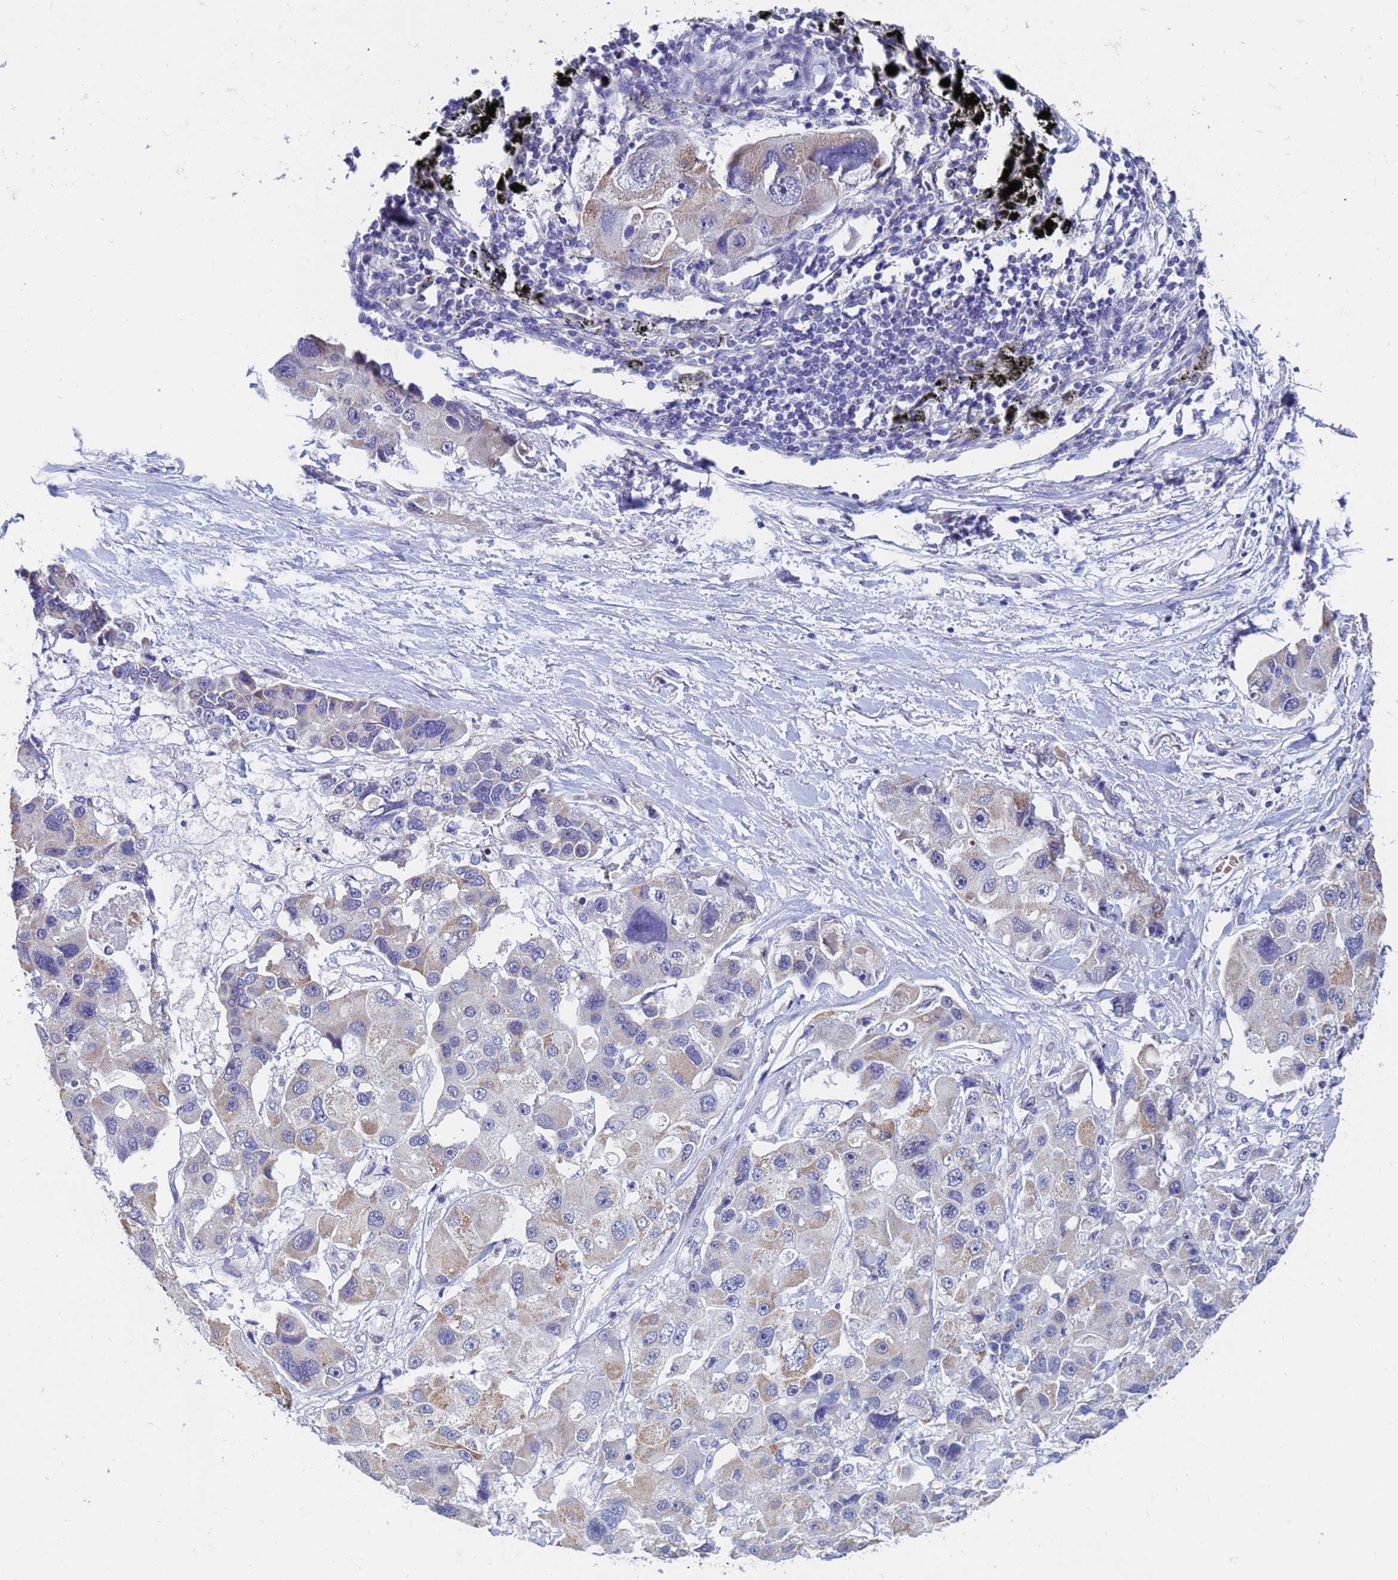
{"staining": {"intensity": "negative", "quantity": "none", "location": "none"}, "tissue": "lung cancer", "cell_type": "Tumor cells", "image_type": "cancer", "snomed": [{"axis": "morphology", "description": "Adenocarcinoma, NOS"}, {"axis": "topography", "description": "Lung"}], "caption": "High power microscopy histopathology image of an immunohistochemistry (IHC) photomicrograph of lung cancer, revealing no significant positivity in tumor cells.", "gene": "IHO1", "patient": {"sex": "female", "age": 54}}